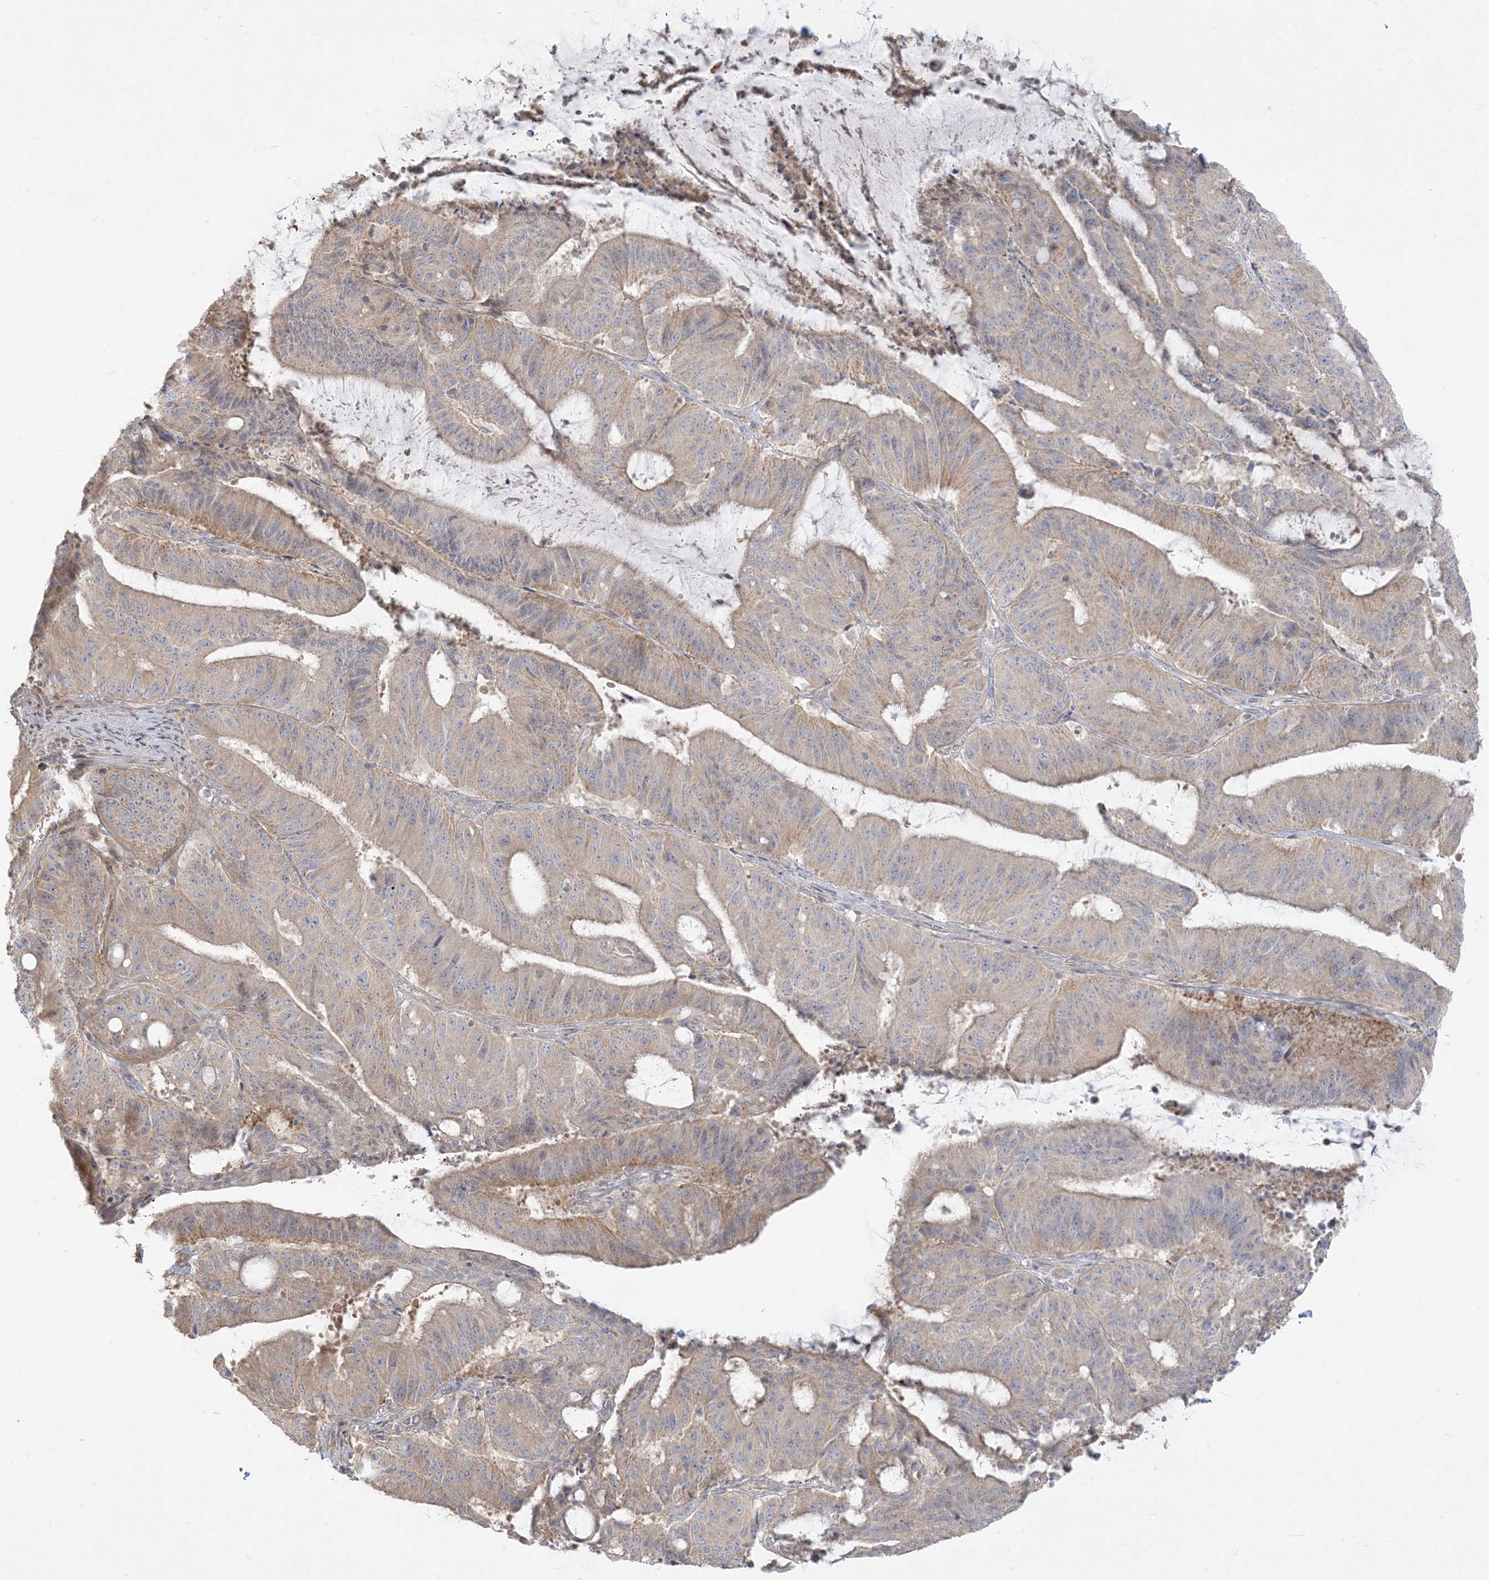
{"staining": {"intensity": "weak", "quantity": "25%-75%", "location": "cytoplasmic/membranous"}, "tissue": "liver cancer", "cell_type": "Tumor cells", "image_type": "cancer", "snomed": [{"axis": "morphology", "description": "Normal tissue, NOS"}, {"axis": "morphology", "description": "Cholangiocarcinoma"}, {"axis": "topography", "description": "Liver"}, {"axis": "topography", "description": "Peripheral nerve tissue"}], "caption": "Weak cytoplasmic/membranous expression is present in approximately 25%-75% of tumor cells in liver cancer (cholangiocarcinoma).", "gene": "ZC3H6", "patient": {"sex": "female", "age": 73}}